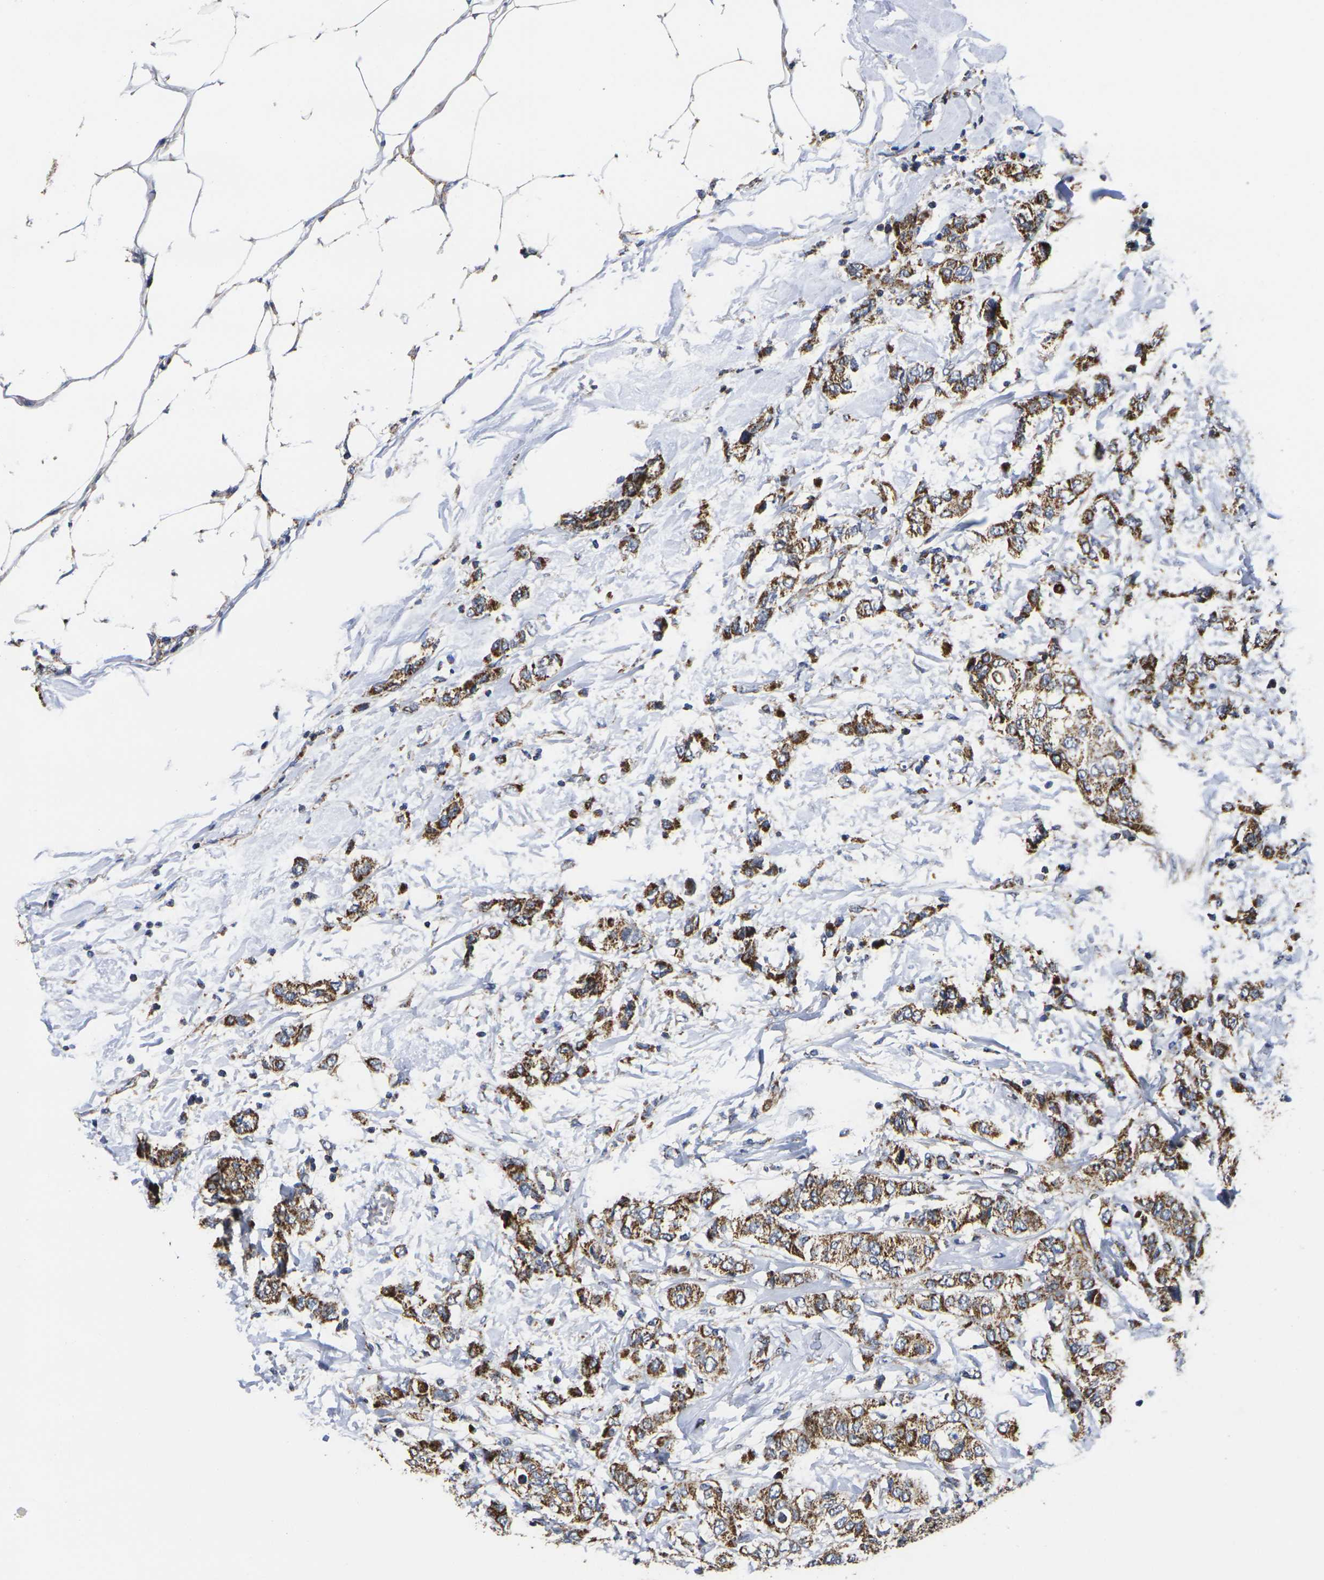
{"staining": {"intensity": "strong", "quantity": ">75%", "location": "cytoplasmic/membranous"}, "tissue": "breast cancer", "cell_type": "Tumor cells", "image_type": "cancer", "snomed": [{"axis": "morphology", "description": "Duct carcinoma"}, {"axis": "topography", "description": "Breast"}], "caption": "Breast invasive ductal carcinoma tissue shows strong cytoplasmic/membranous staining in approximately >75% of tumor cells, visualized by immunohistochemistry. (Brightfield microscopy of DAB IHC at high magnification).", "gene": "P2RY11", "patient": {"sex": "female", "age": 50}}